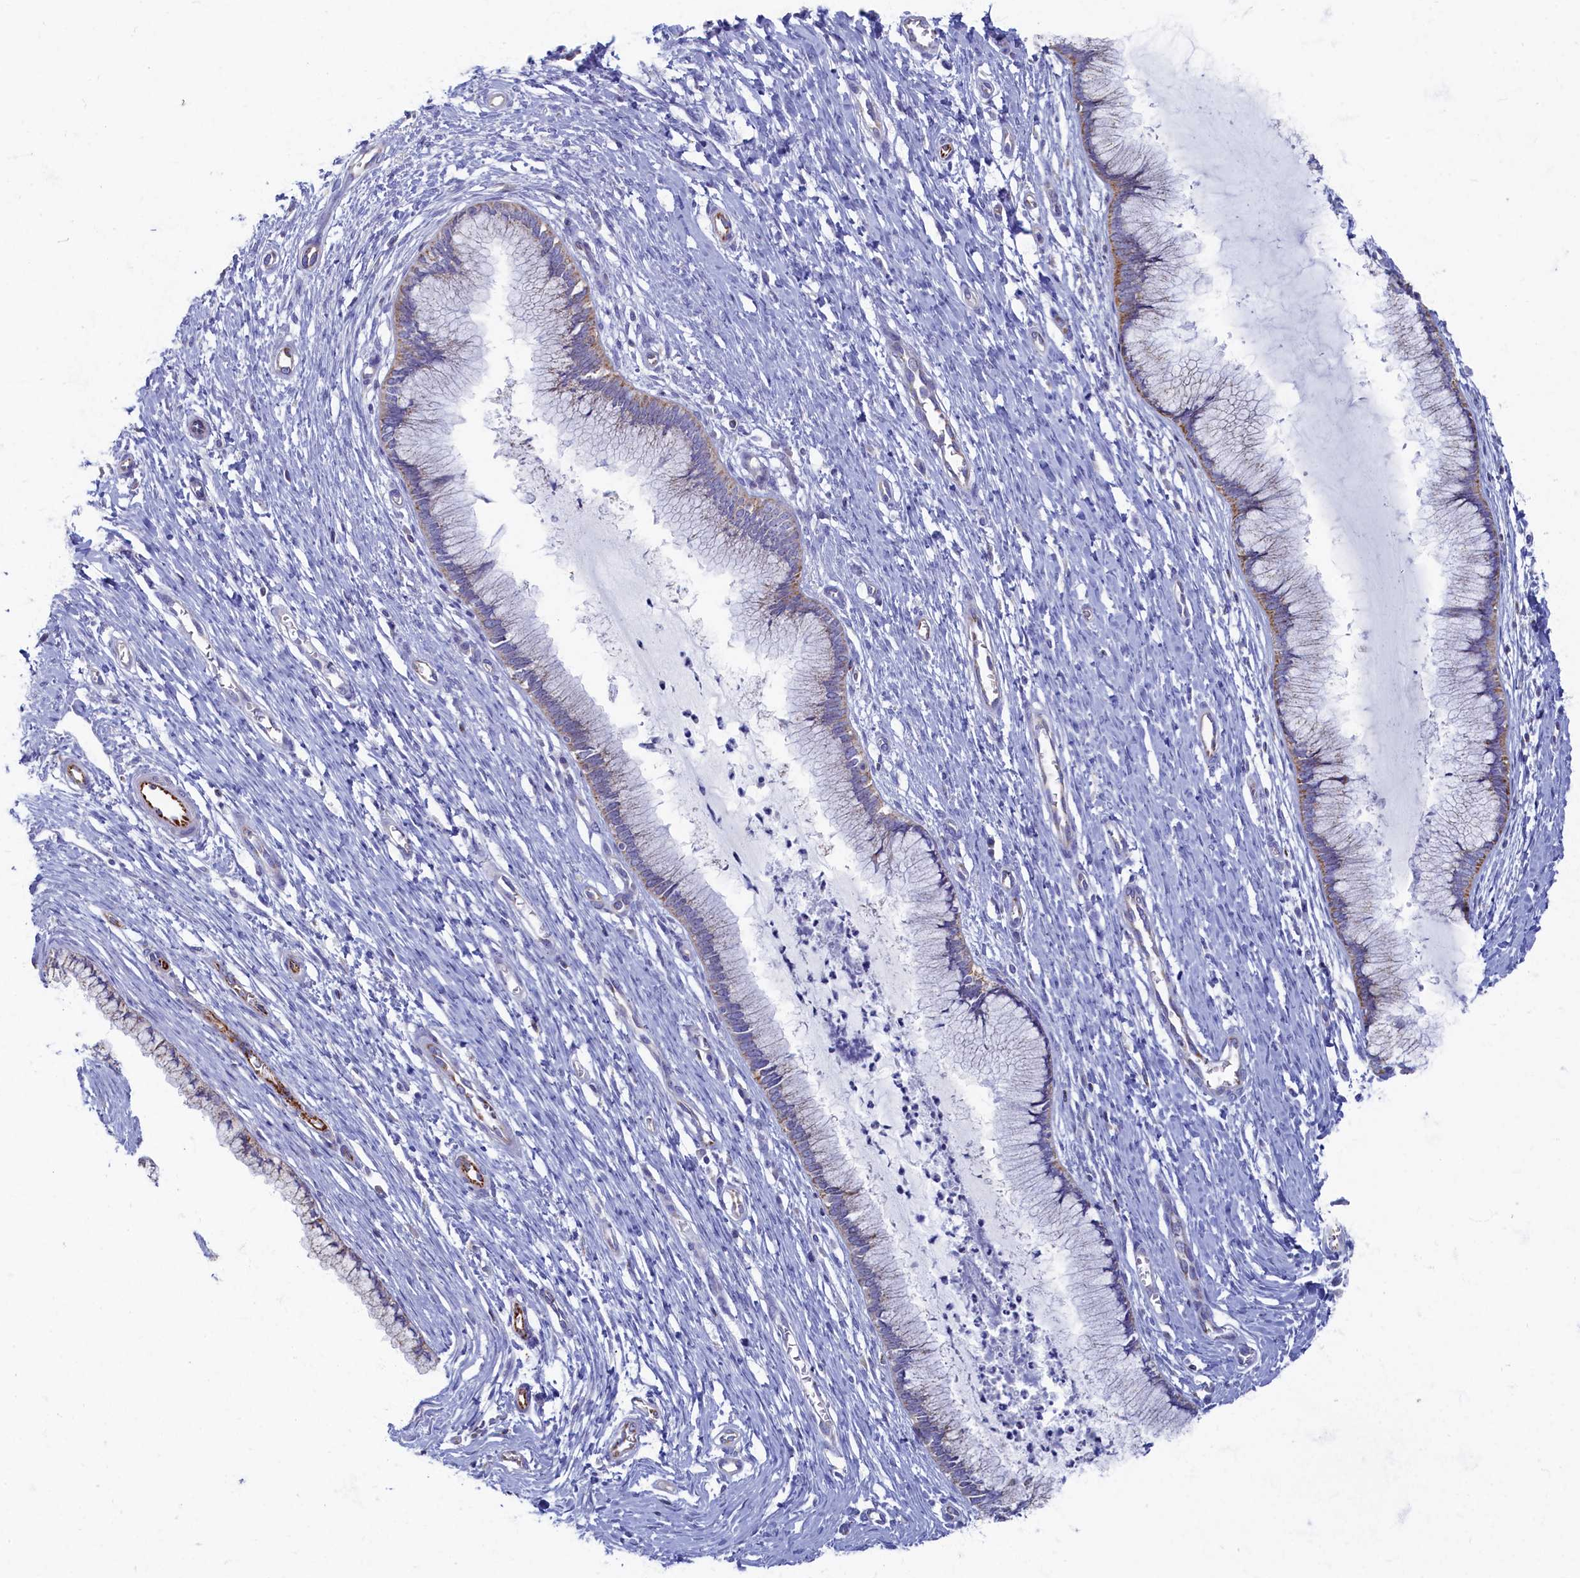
{"staining": {"intensity": "negative", "quantity": "none", "location": "none"}, "tissue": "cervix", "cell_type": "Glandular cells", "image_type": "normal", "snomed": [{"axis": "morphology", "description": "Normal tissue, NOS"}, {"axis": "topography", "description": "Cervix"}], "caption": "Immunohistochemistry (IHC) of normal cervix exhibits no staining in glandular cells.", "gene": "OCIAD2", "patient": {"sex": "female", "age": 55}}